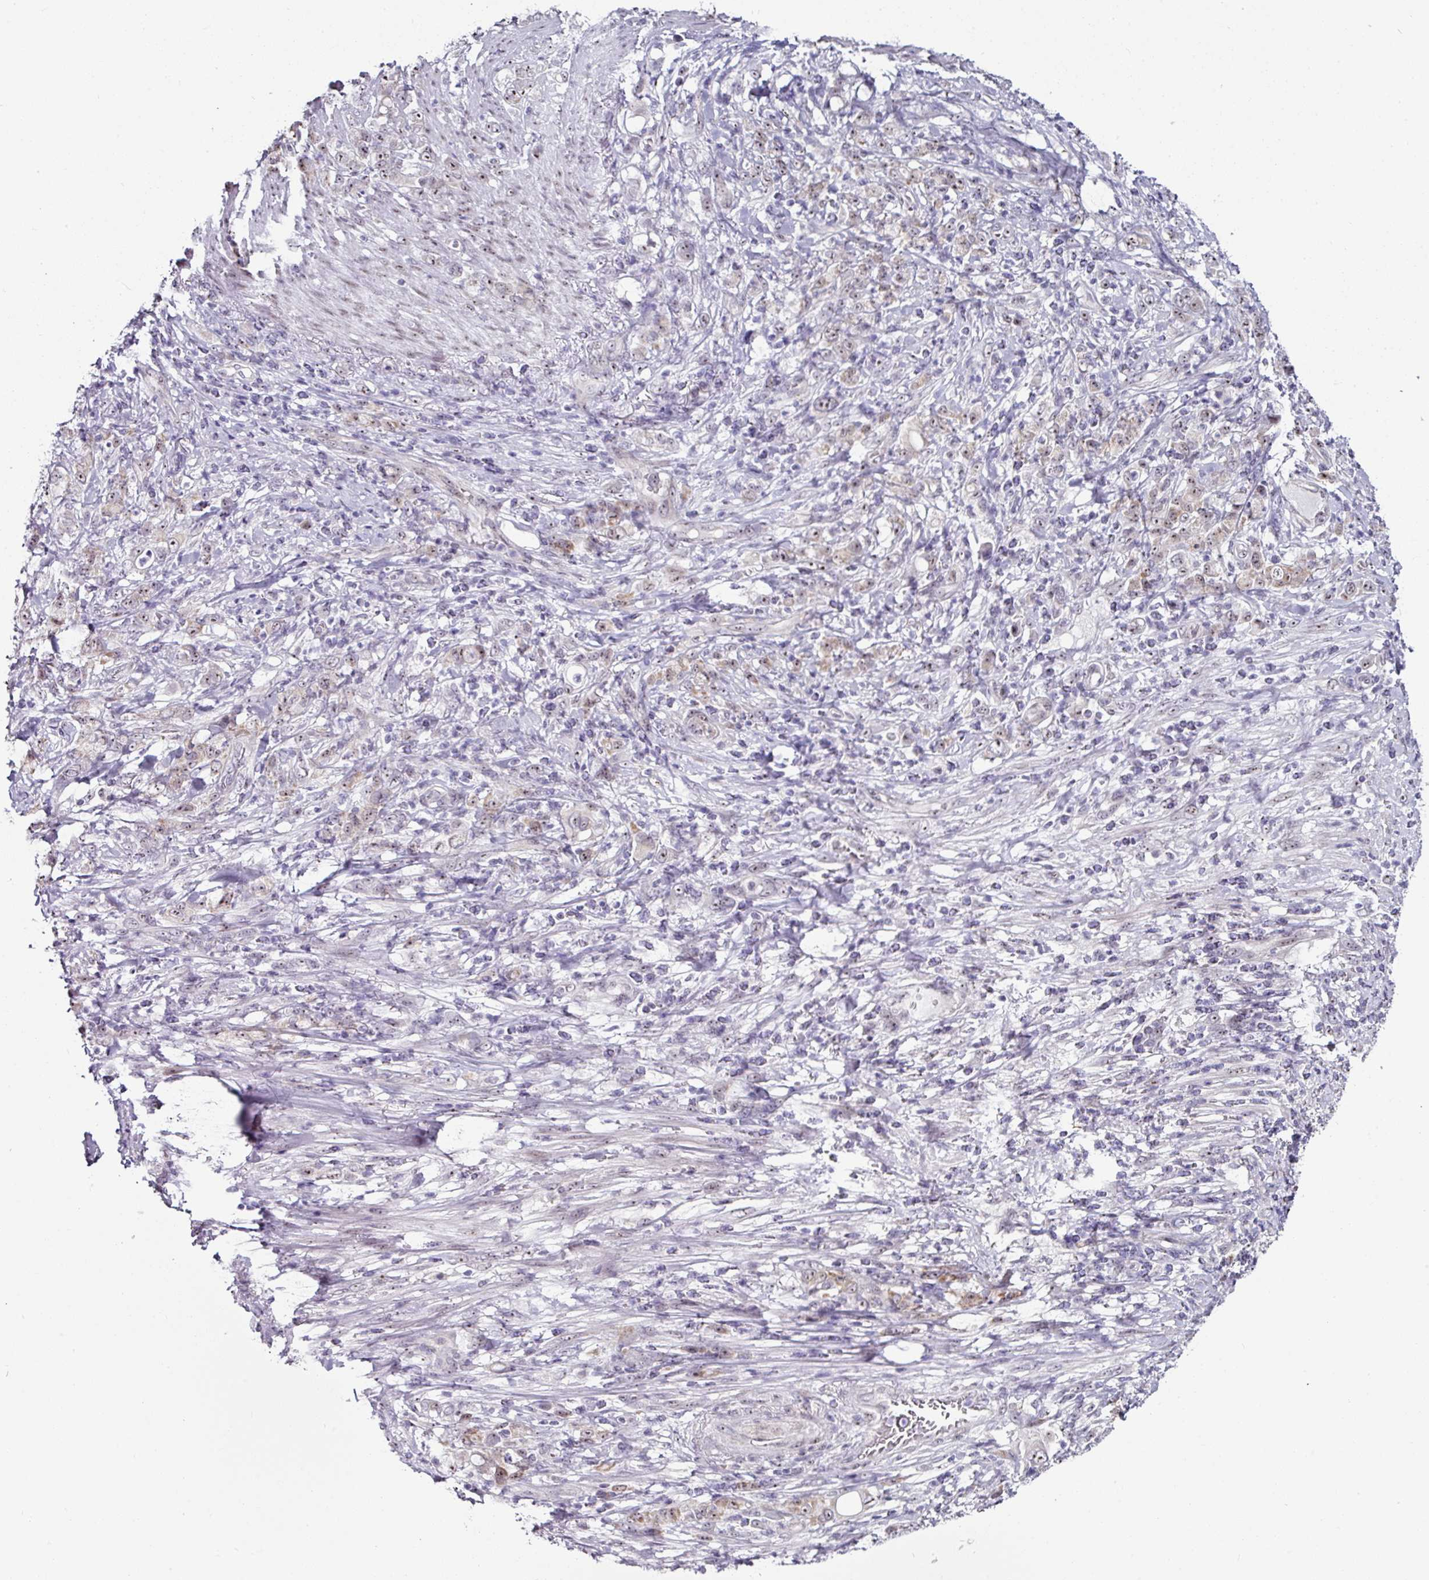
{"staining": {"intensity": "weak", "quantity": ">75%", "location": "cytoplasmic/membranous,nuclear"}, "tissue": "stomach cancer", "cell_type": "Tumor cells", "image_type": "cancer", "snomed": [{"axis": "morphology", "description": "Adenocarcinoma, NOS"}, {"axis": "topography", "description": "Stomach"}], "caption": "Protein positivity by IHC demonstrates weak cytoplasmic/membranous and nuclear staining in approximately >75% of tumor cells in stomach cancer (adenocarcinoma).", "gene": "NACC2", "patient": {"sex": "female", "age": 79}}